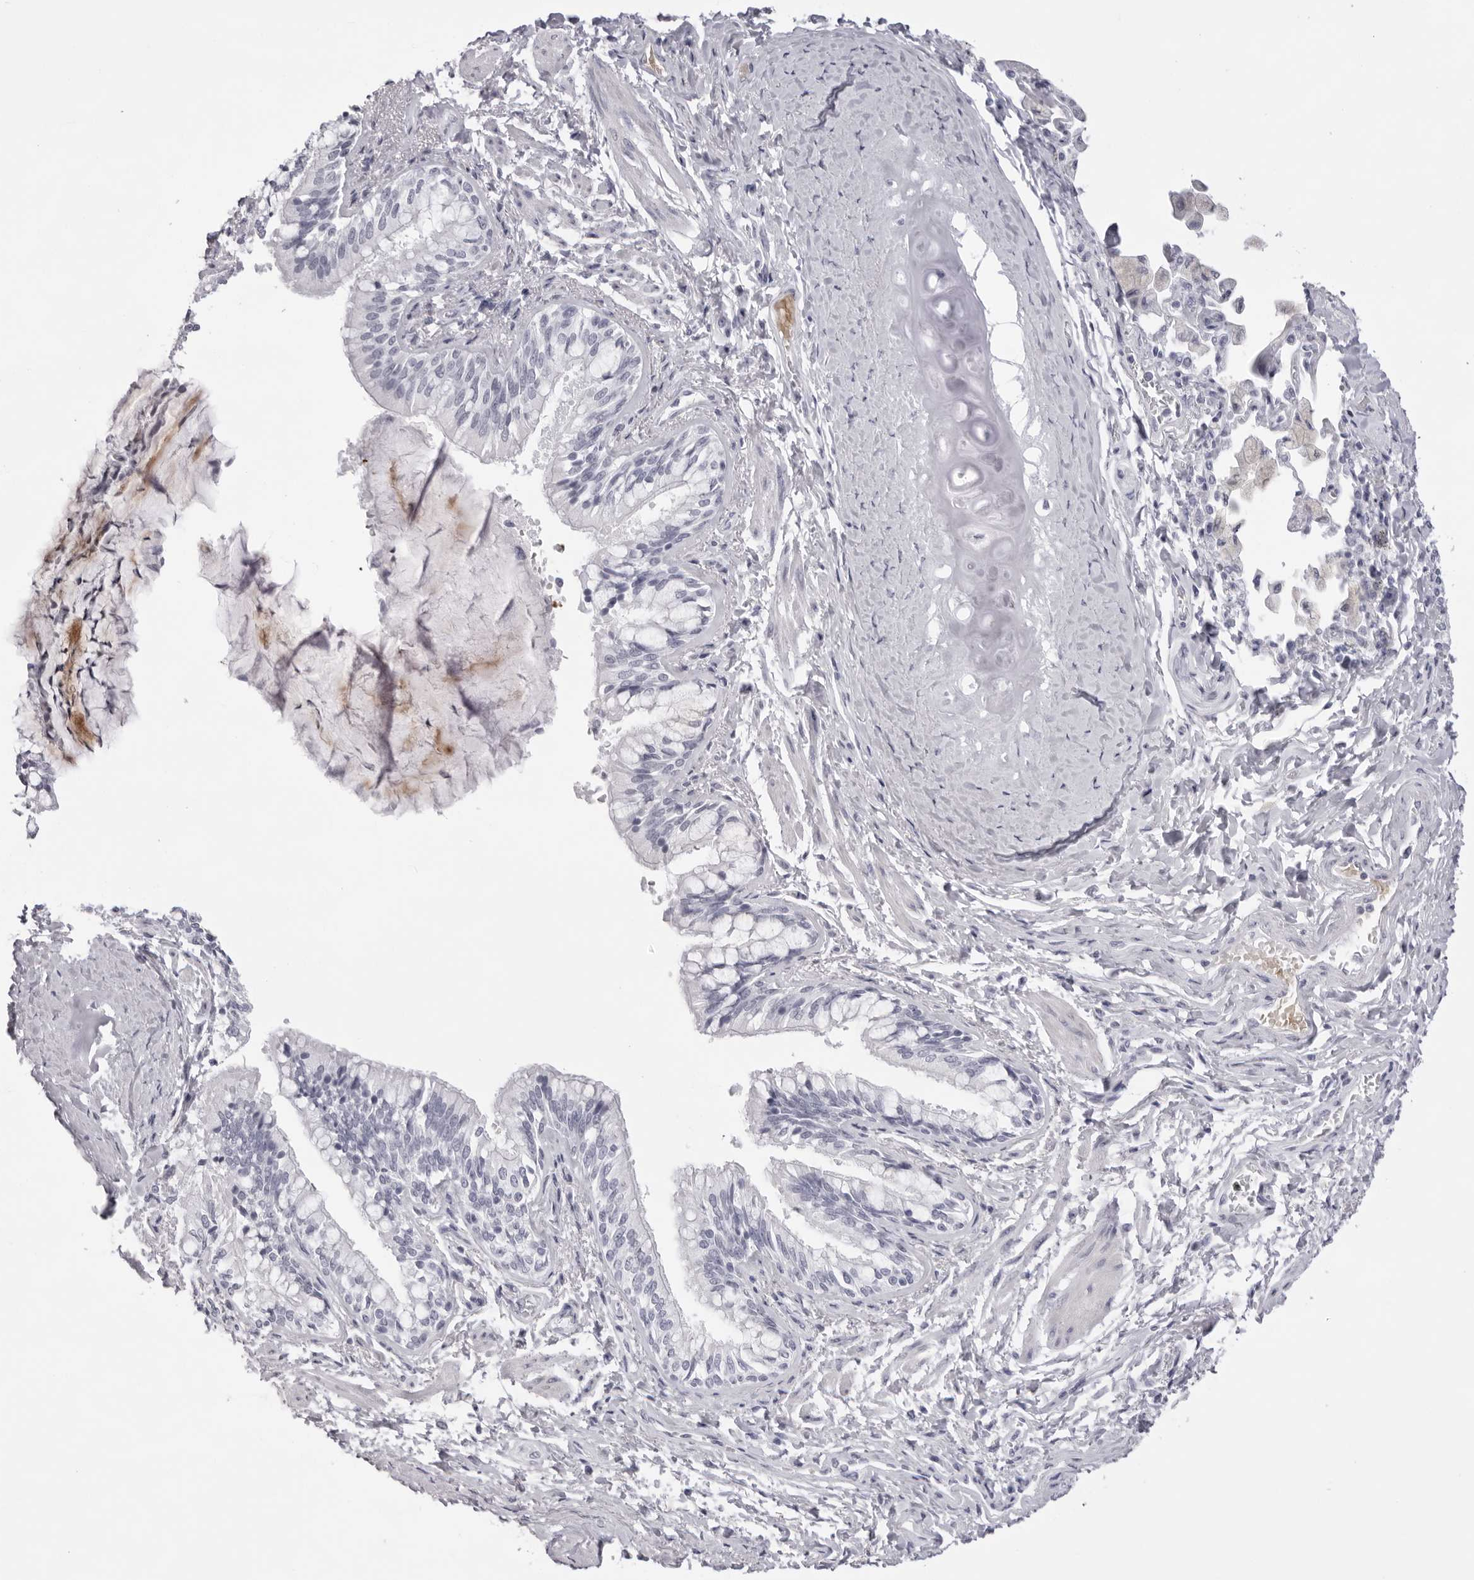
{"staining": {"intensity": "negative", "quantity": "none", "location": "none"}, "tissue": "bronchus", "cell_type": "Respiratory epithelial cells", "image_type": "normal", "snomed": [{"axis": "morphology", "description": "Normal tissue, NOS"}, {"axis": "morphology", "description": "Inflammation, NOS"}, {"axis": "topography", "description": "Bronchus"}, {"axis": "topography", "description": "Lung"}], "caption": "Respiratory epithelial cells show no significant positivity in normal bronchus.", "gene": "SPTA1", "patient": {"sex": "female", "age": 46}}